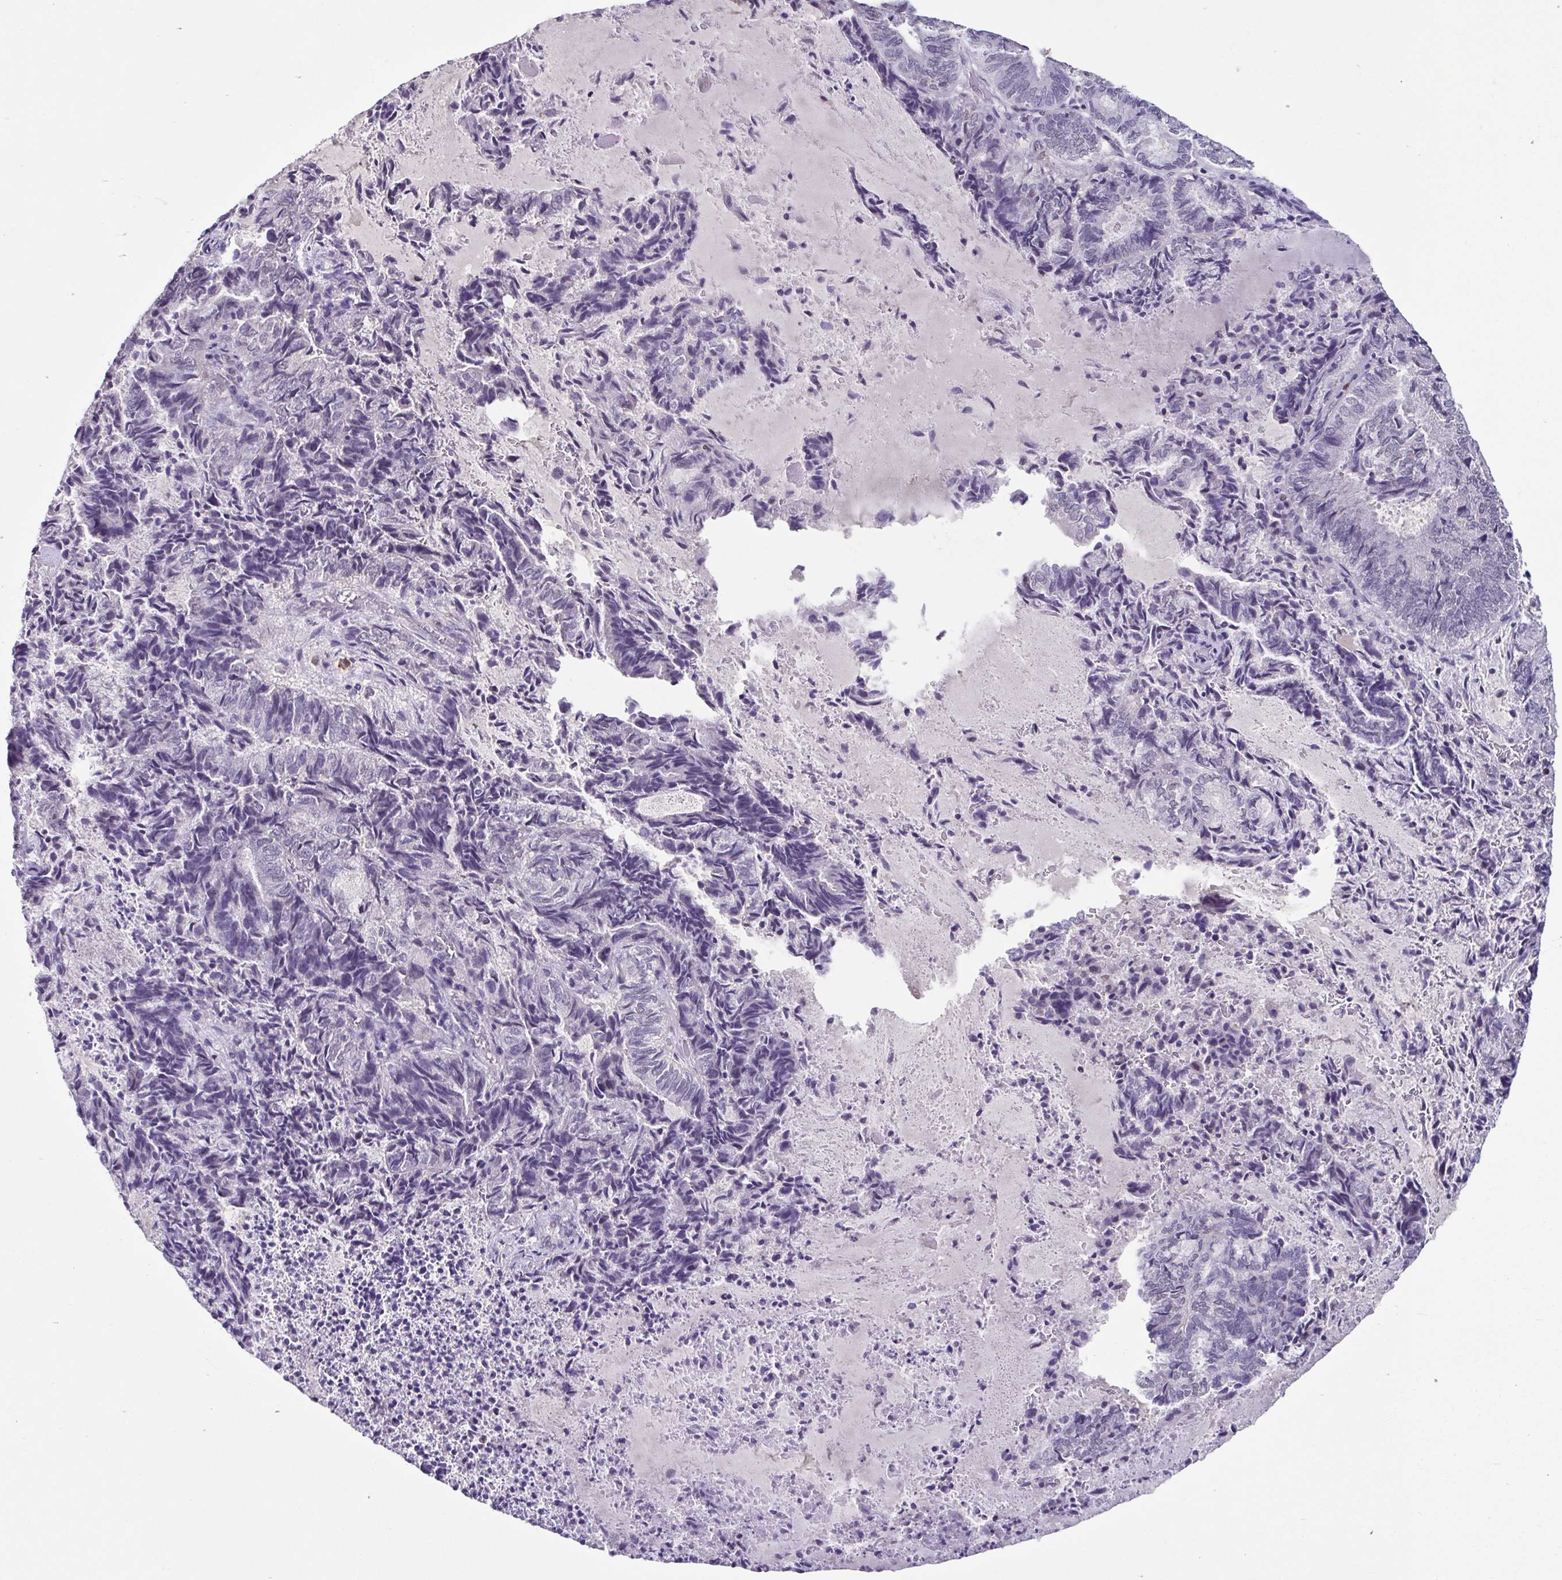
{"staining": {"intensity": "negative", "quantity": "none", "location": "none"}, "tissue": "endometrial cancer", "cell_type": "Tumor cells", "image_type": "cancer", "snomed": [{"axis": "morphology", "description": "Adenocarcinoma, NOS"}, {"axis": "topography", "description": "Endometrium"}], "caption": "Immunohistochemistry (IHC) photomicrograph of endometrial cancer (adenocarcinoma) stained for a protein (brown), which reveals no expression in tumor cells.", "gene": "ACTRT3", "patient": {"sex": "female", "age": 80}}